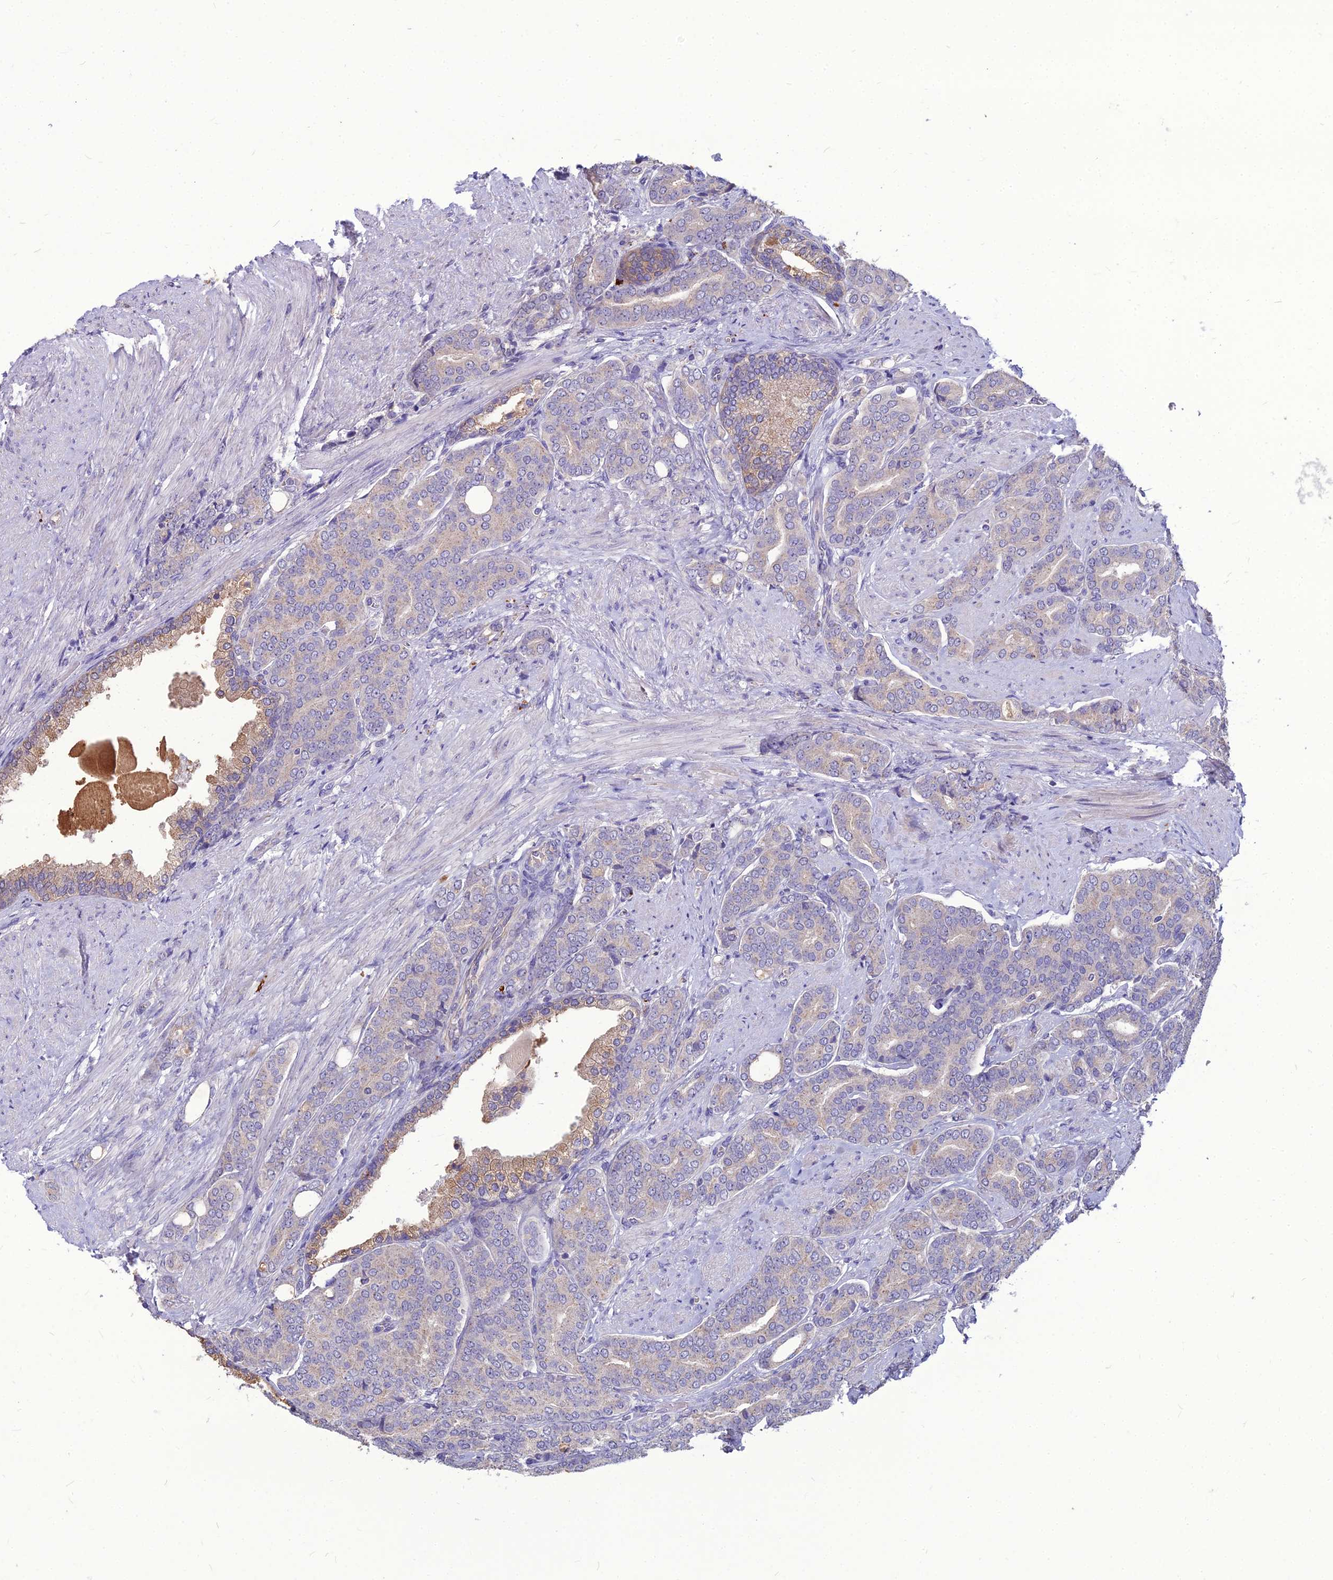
{"staining": {"intensity": "weak", "quantity": "<25%", "location": "cytoplasmic/membranous"}, "tissue": "prostate cancer", "cell_type": "Tumor cells", "image_type": "cancer", "snomed": [{"axis": "morphology", "description": "Adenocarcinoma, High grade"}, {"axis": "topography", "description": "Prostate"}], "caption": "An immunohistochemistry micrograph of prostate cancer (adenocarcinoma (high-grade)) is shown. There is no staining in tumor cells of prostate cancer (adenocarcinoma (high-grade)).", "gene": "PCED1B", "patient": {"sex": "male", "age": 67}}